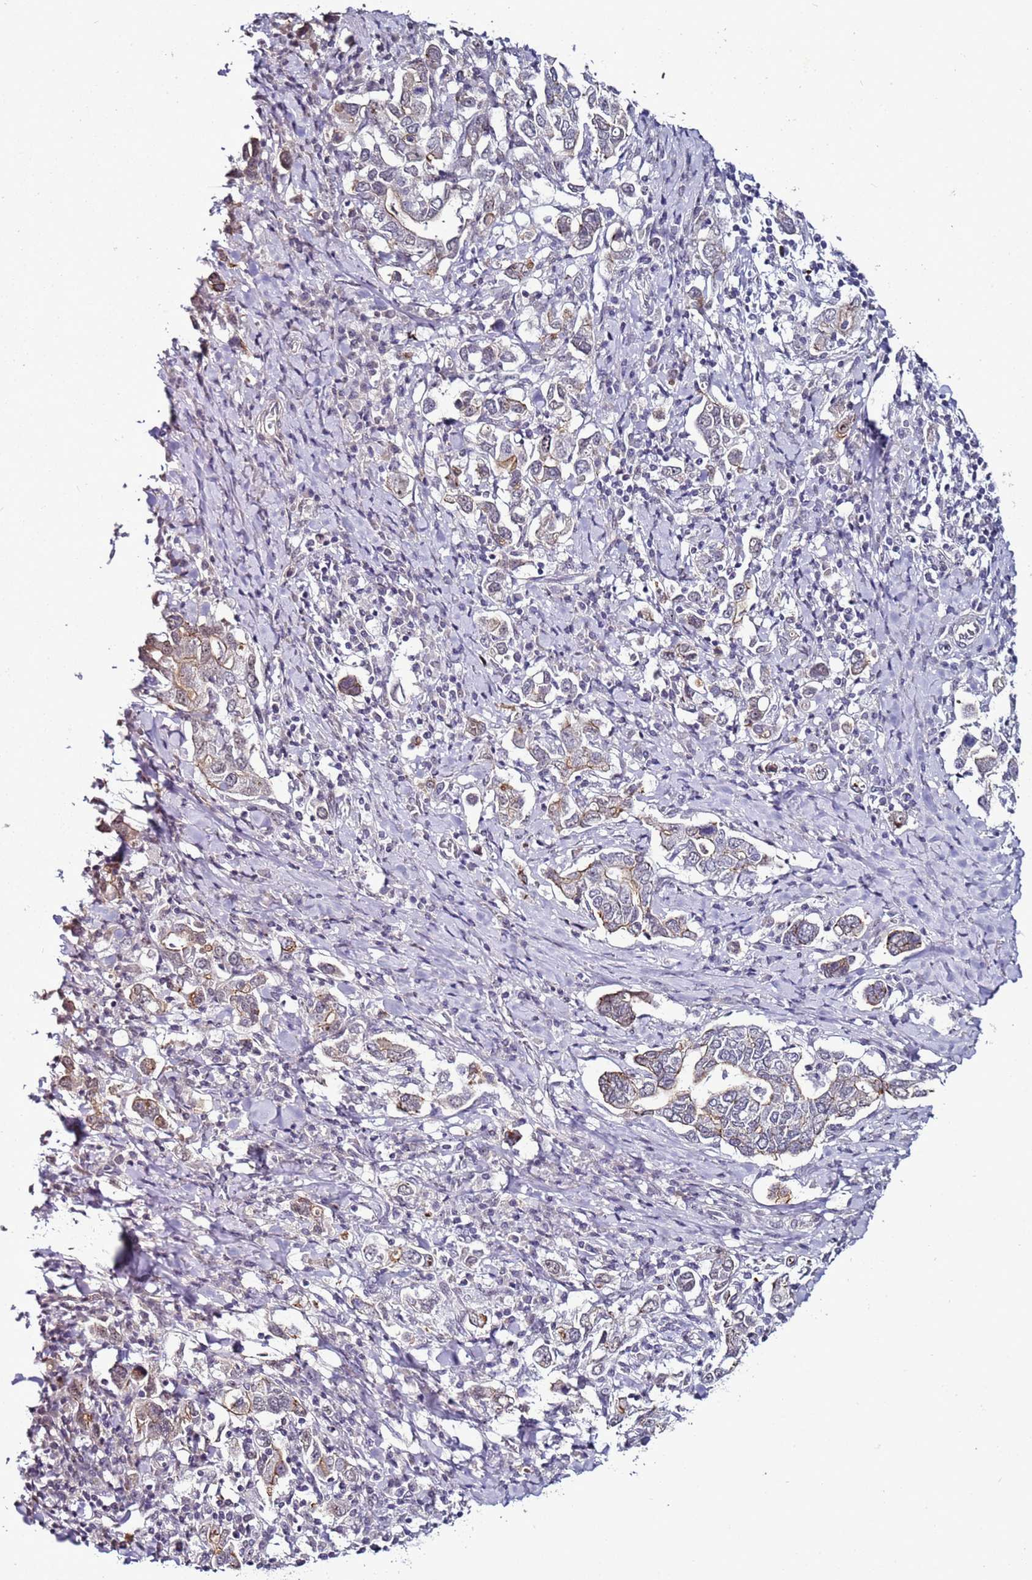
{"staining": {"intensity": "weak", "quantity": "<25%", "location": "cytoplasmic/membranous"}, "tissue": "stomach cancer", "cell_type": "Tumor cells", "image_type": "cancer", "snomed": [{"axis": "morphology", "description": "Adenocarcinoma, NOS"}, {"axis": "topography", "description": "Stomach, upper"}, {"axis": "topography", "description": "Stomach"}], "caption": "This is an immunohistochemistry (IHC) micrograph of stomach cancer. There is no positivity in tumor cells.", "gene": "PSMA7", "patient": {"sex": "male", "age": 62}}